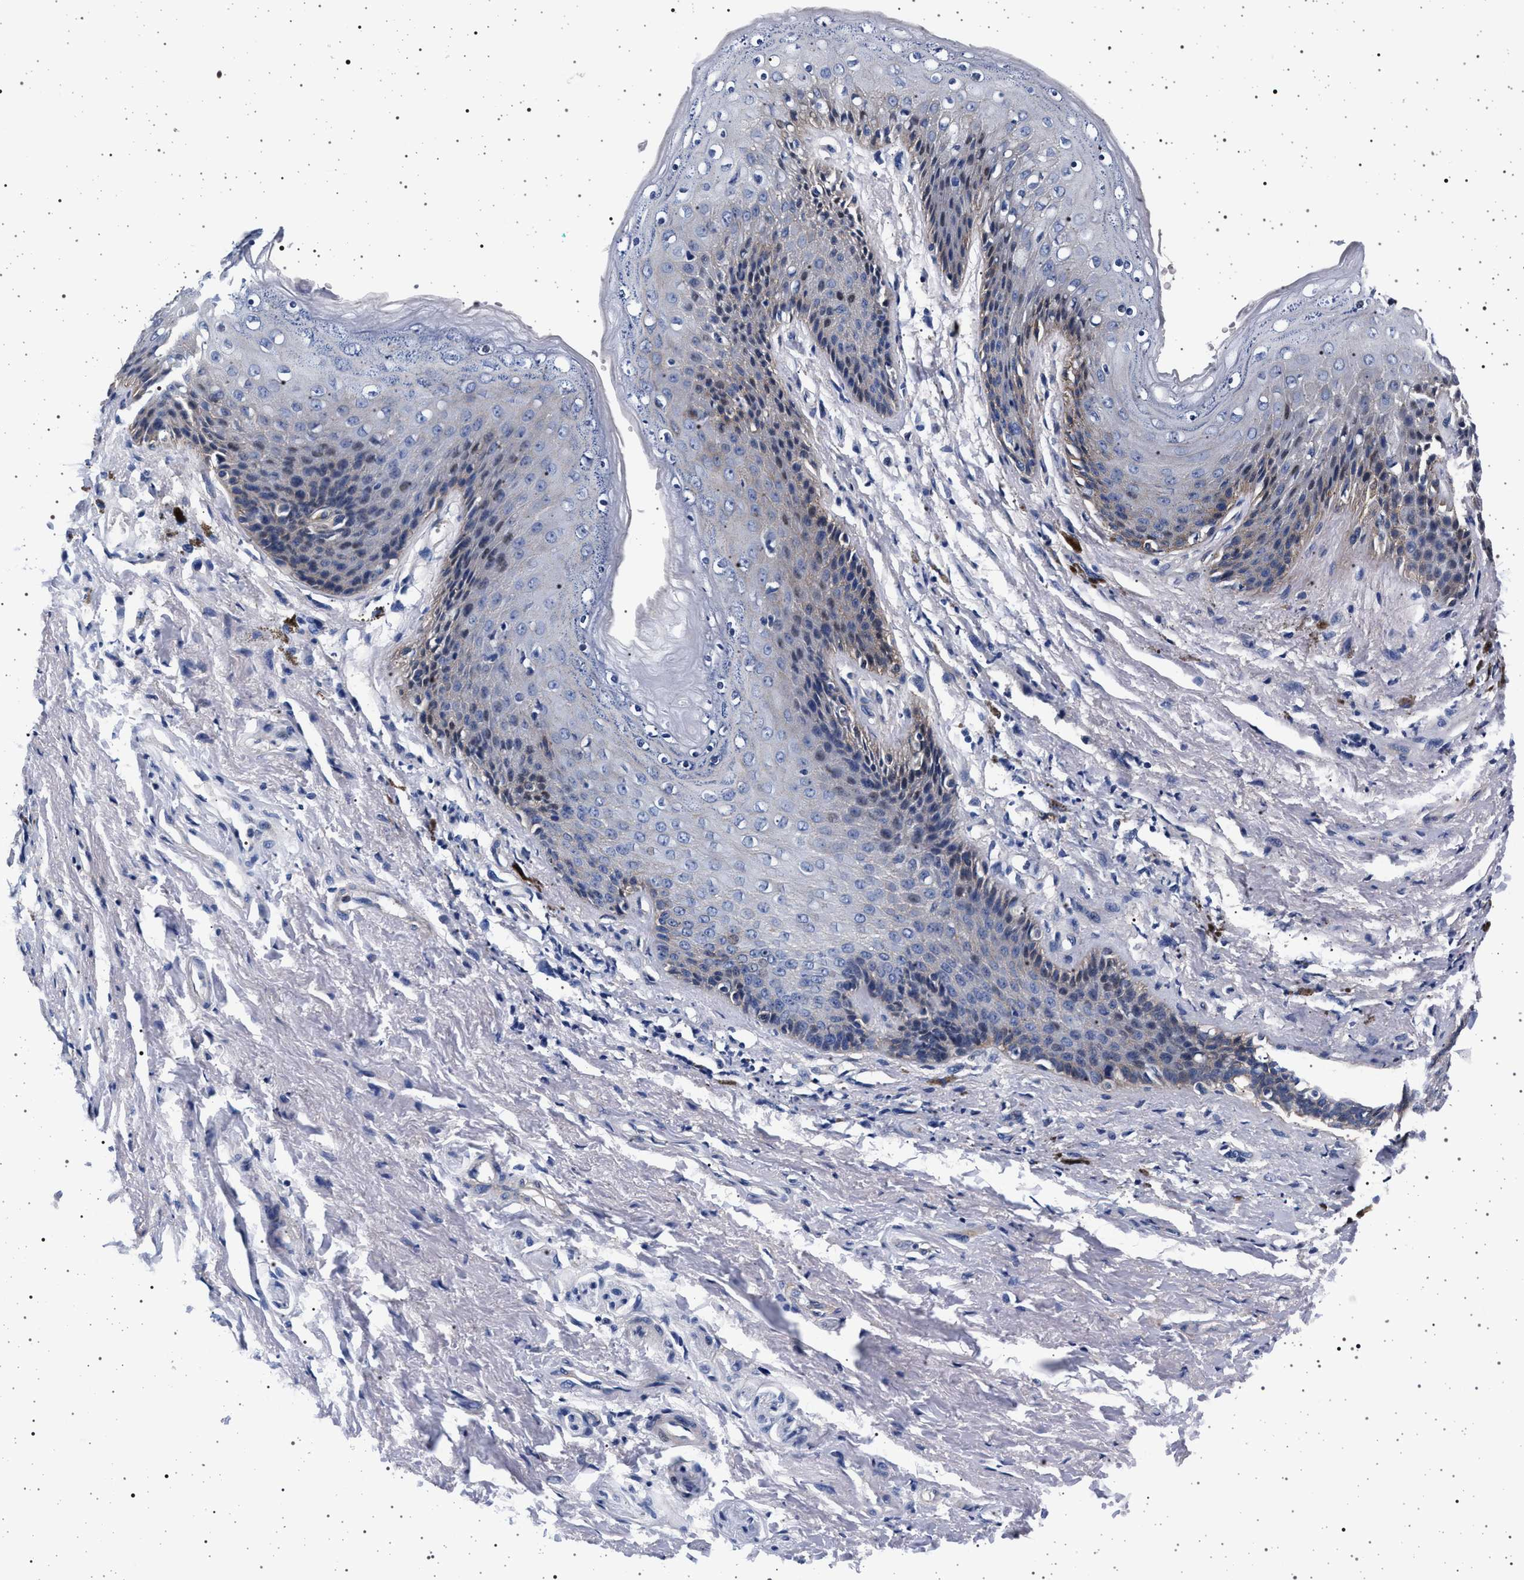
{"staining": {"intensity": "weak", "quantity": "<25%", "location": "cytoplasmic/membranous"}, "tissue": "skin", "cell_type": "Epidermal cells", "image_type": "normal", "snomed": [{"axis": "morphology", "description": "Normal tissue, NOS"}, {"axis": "topography", "description": "Anal"}], "caption": "An image of skin stained for a protein demonstrates no brown staining in epidermal cells. Brightfield microscopy of IHC stained with DAB (brown) and hematoxylin (blue), captured at high magnification.", "gene": "SLC9A1", "patient": {"sex": "female", "age": 46}}